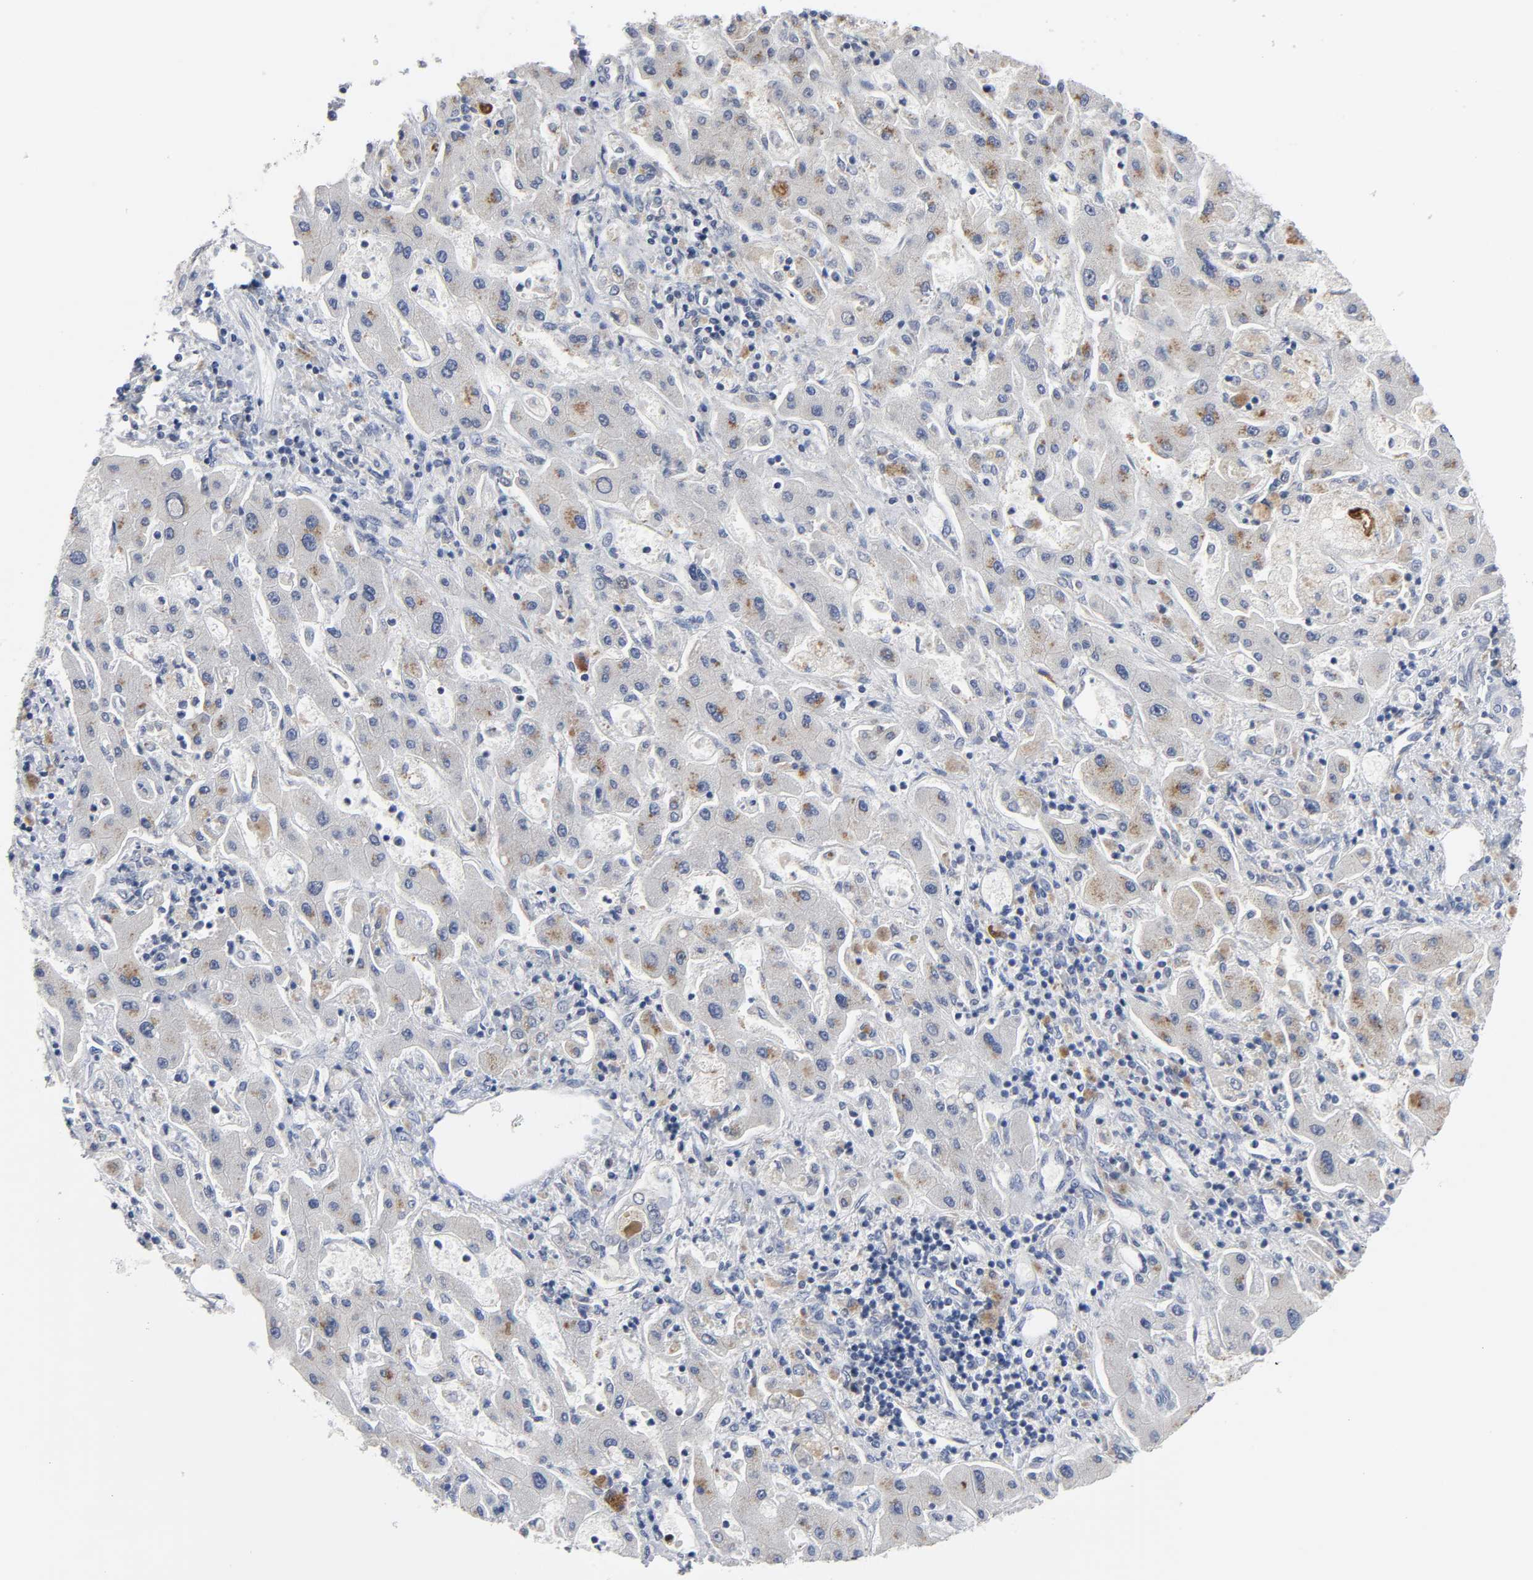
{"staining": {"intensity": "weak", "quantity": "25%-75%", "location": "cytoplasmic/membranous"}, "tissue": "liver cancer", "cell_type": "Tumor cells", "image_type": "cancer", "snomed": [{"axis": "morphology", "description": "Cholangiocarcinoma"}, {"axis": "topography", "description": "Liver"}], "caption": "Cholangiocarcinoma (liver) stained with a protein marker displays weak staining in tumor cells.", "gene": "WEE1", "patient": {"sex": "male", "age": 50}}